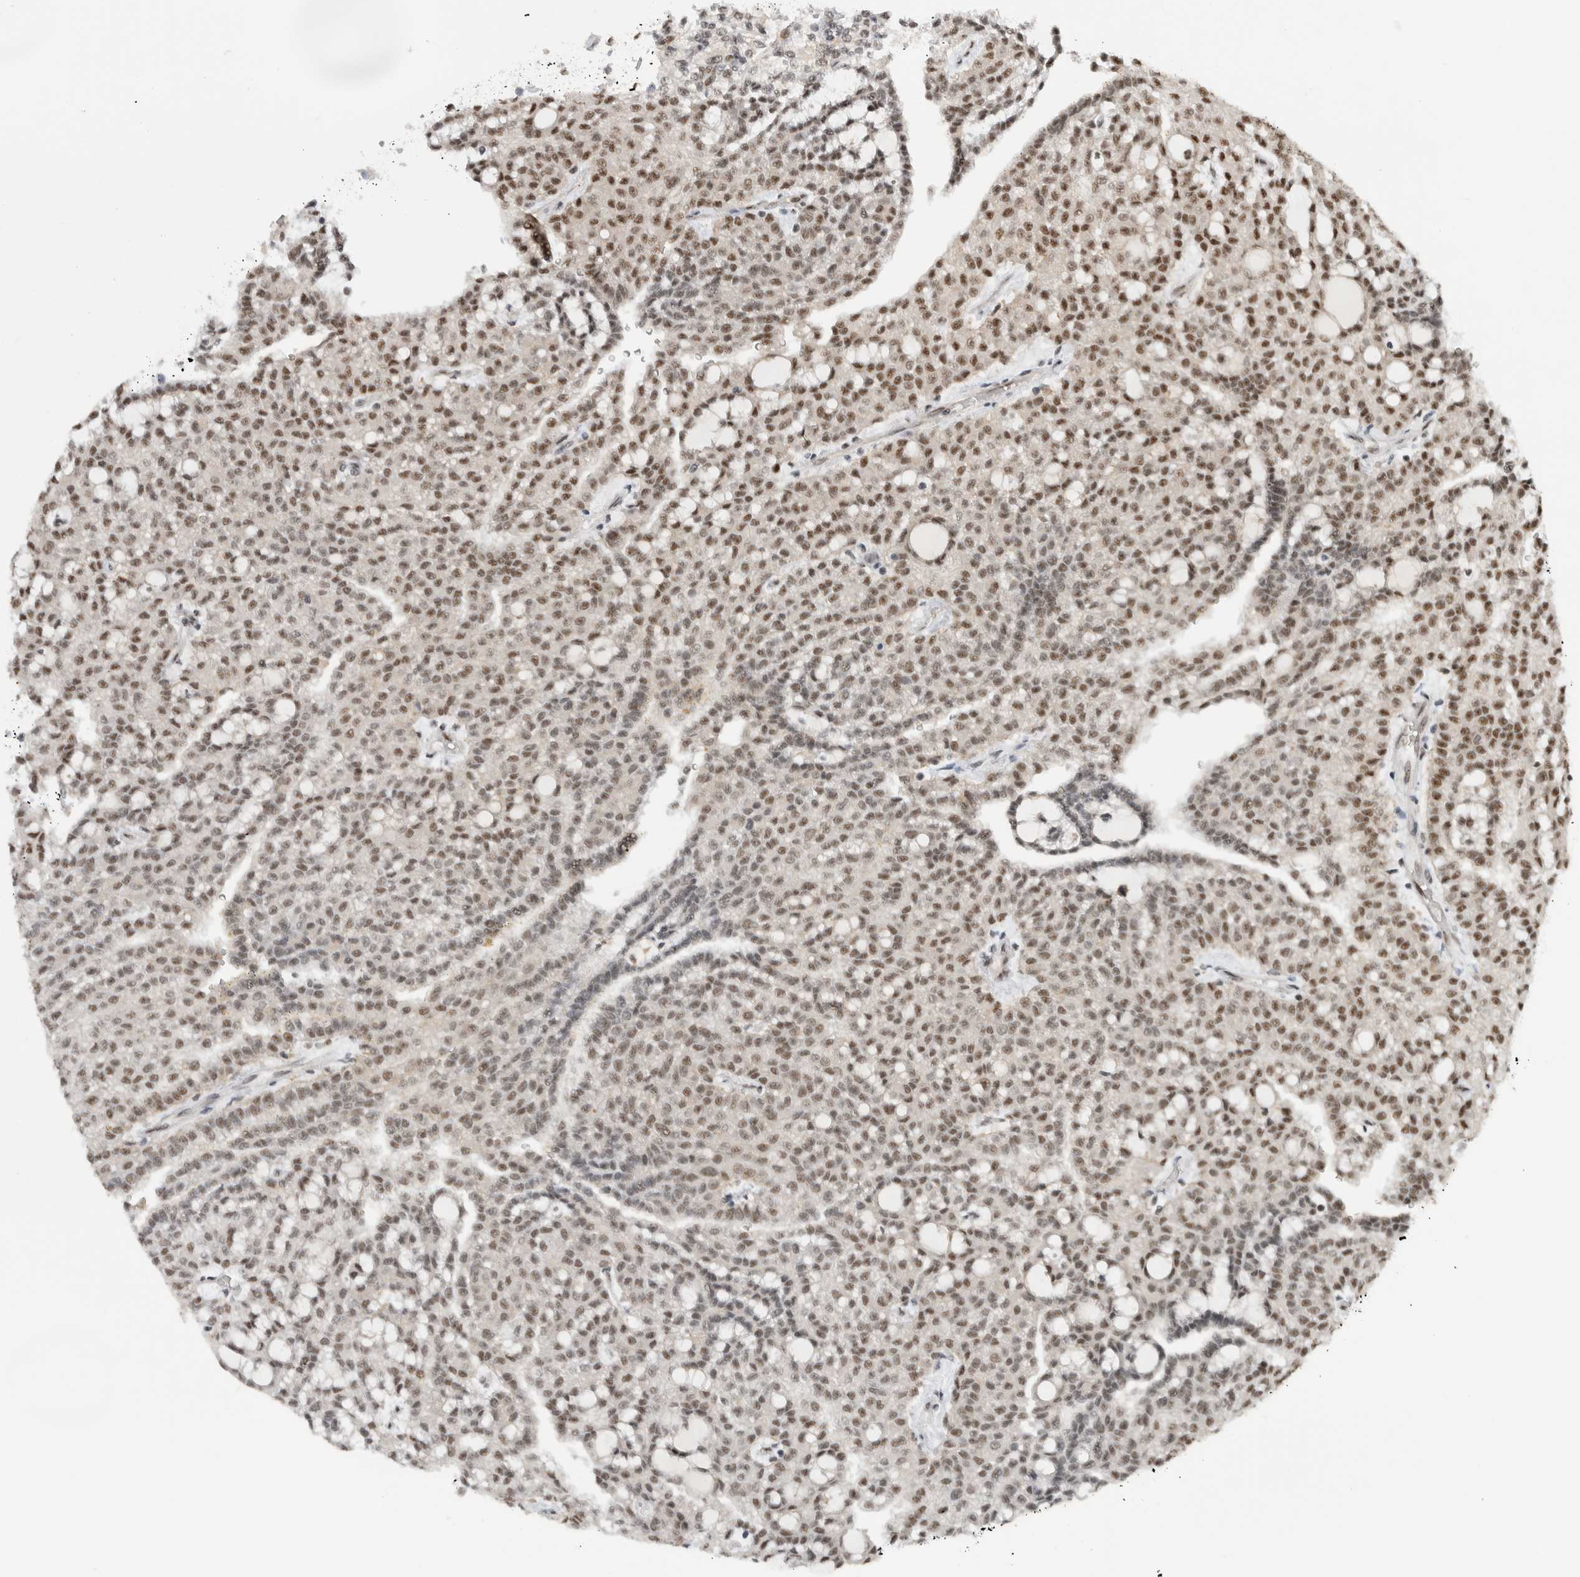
{"staining": {"intensity": "strong", "quantity": "<25%", "location": "nuclear"}, "tissue": "renal cancer", "cell_type": "Tumor cells", "image_type": "cancer", "snomed": [{"axis": "morphology", "description": "Adenocarcinoma, NOS"}, {"axis": "topography", "description": "Kidney"}], "caption": "A medium amount of strong nuclear positivity is identified in about <25% of tumor cells in renal cancer tissue.", "gene": "NCAPG2", "patient": {"sex": "male", "age": 63}}